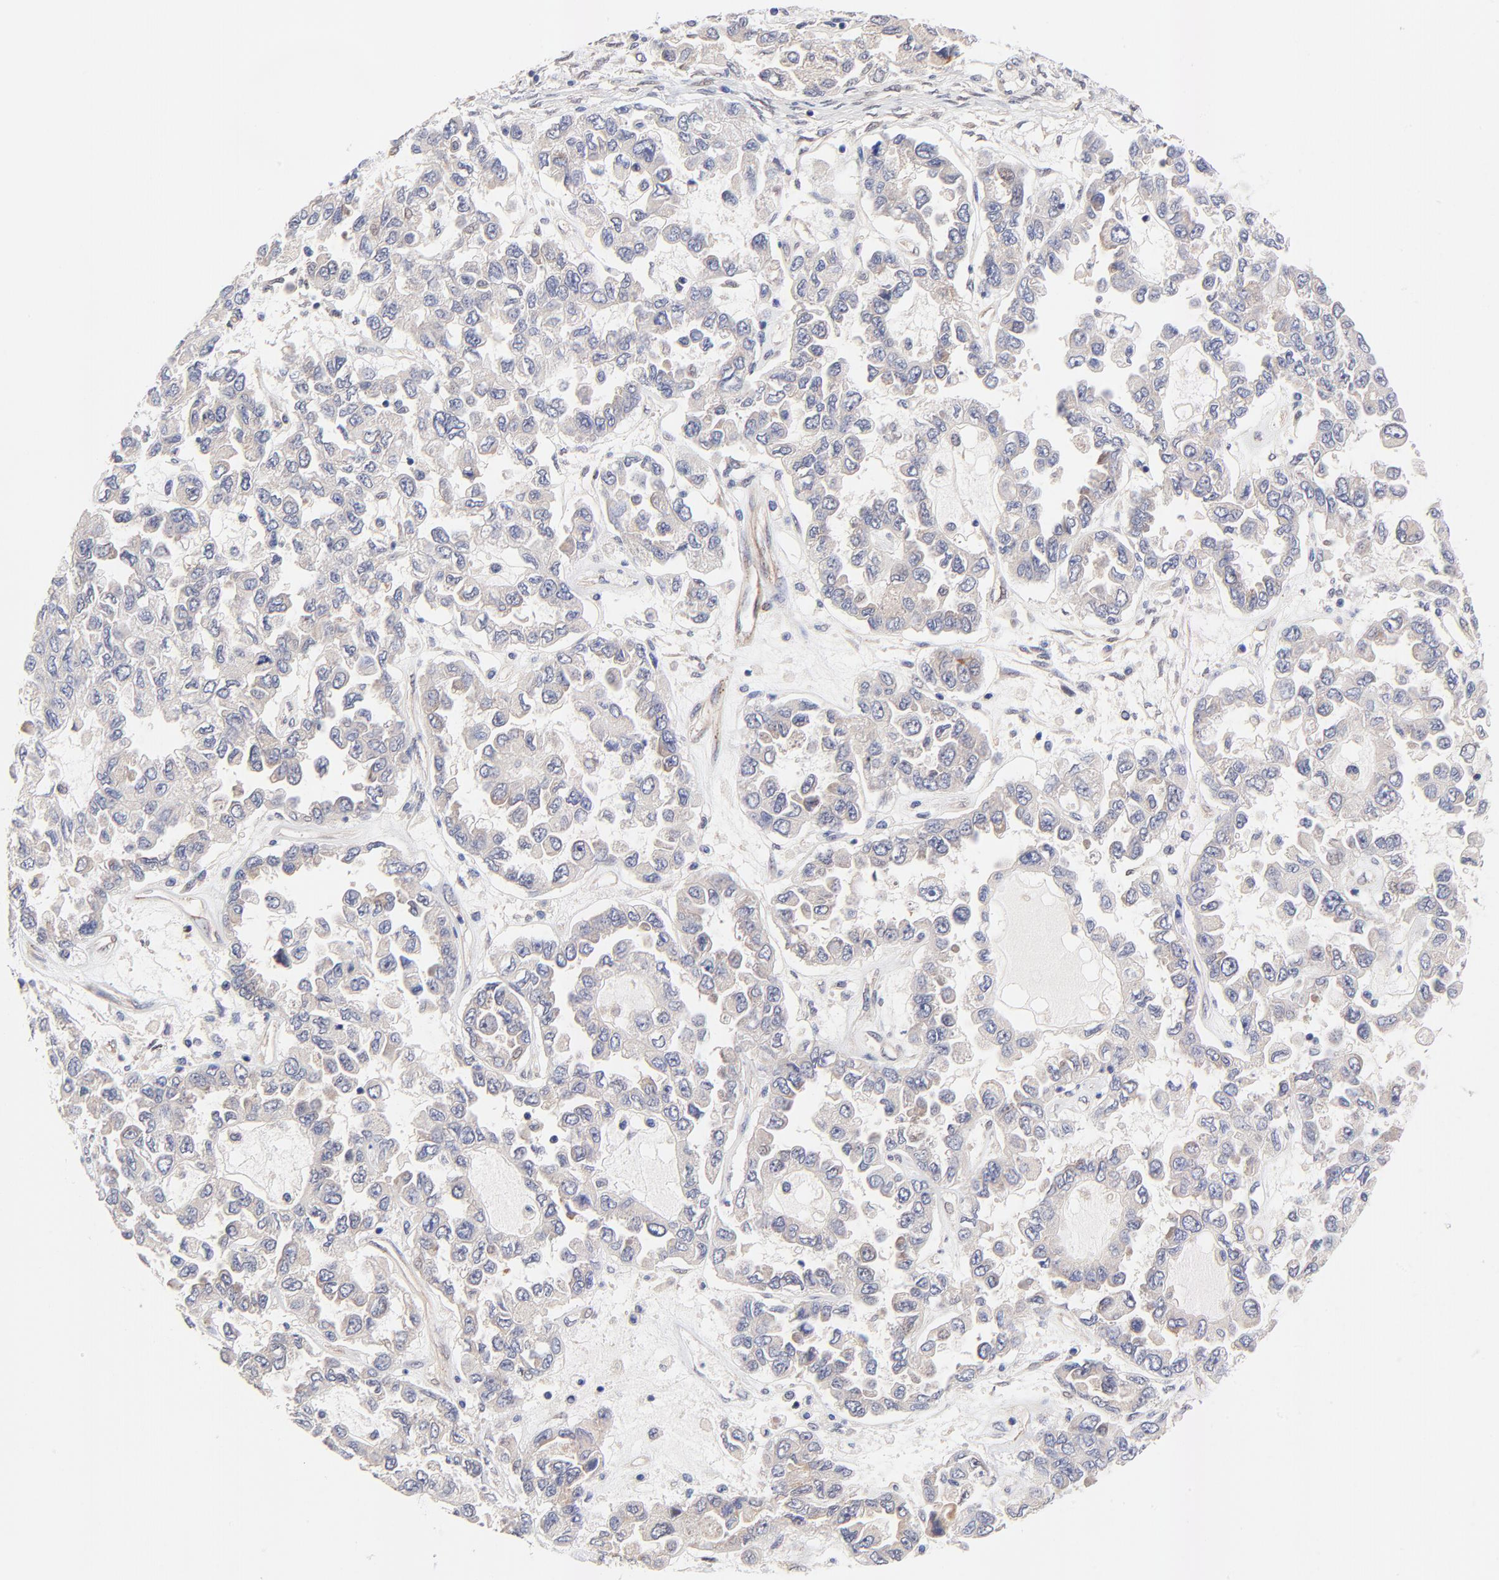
{"staining": {"intensity": "weak", "quantity": "25%-75%", "location": "cytoplasmic/membranous"}, "tissue": "ovarian cancer", "cell_type": "Tumor cells", "image_type": "cancer", "snomed": [{"axis": "morphology", "description": "Cystadenocarcinoma, serous, NOS"}, {"axis": "topography", "description": "Ovary"}], "caption": "Ovarian cancer stained with immunohistochemistry shows weak cytoplasmic/membranous staining in approximately 25%-75% of tumor cells.", "gene": "TXNL1", "patient": {"sex": "female", "age": 84}}